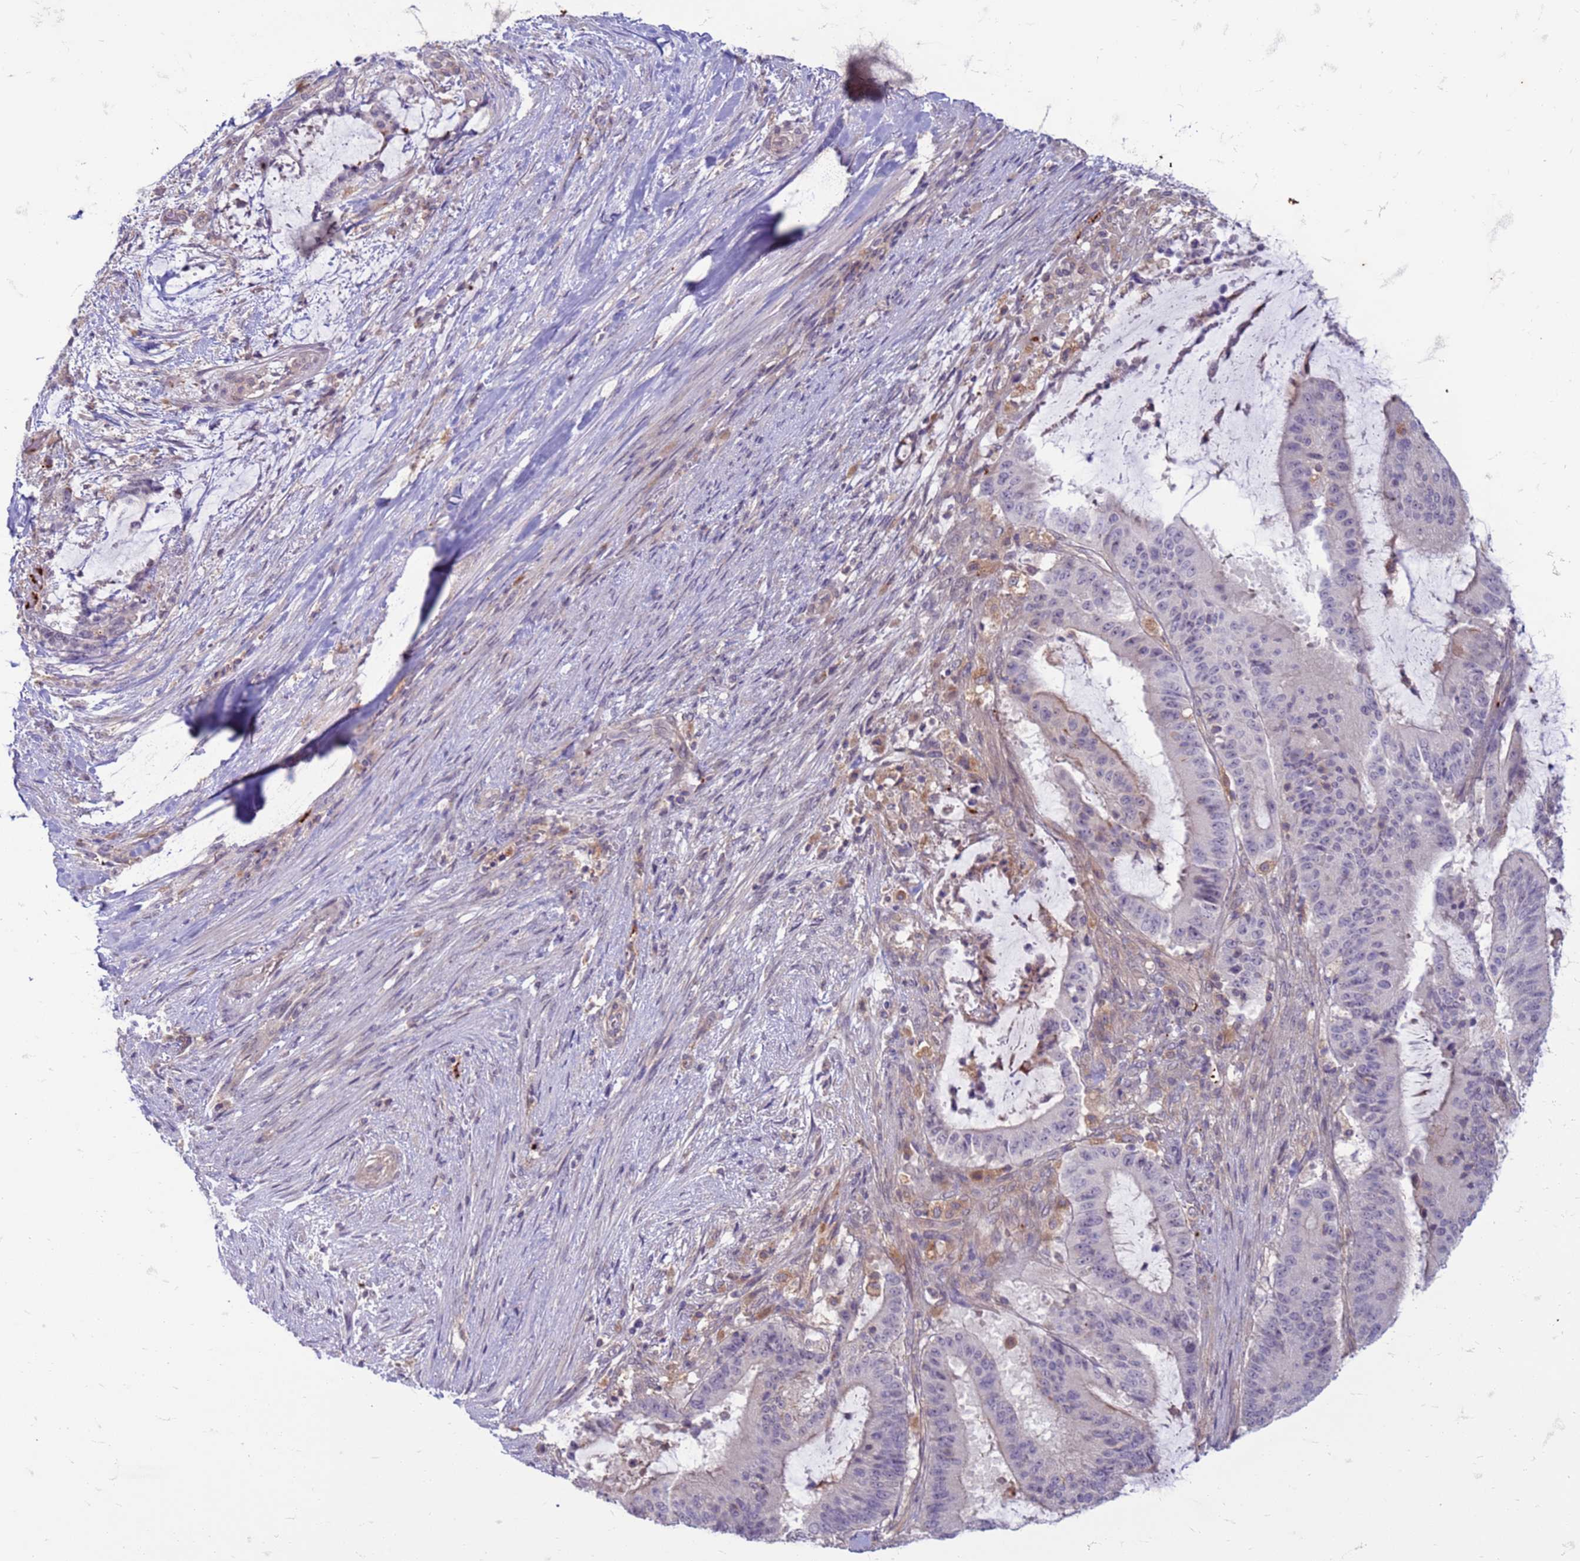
{"staining": {"intensity": "negative", "quantity": "none", "location": "none"}, "tissue": "liver cancer", "cell_type": "Tumor cells", "image_type": "cancer", "snomed": [{"axis": "morphology", "description": "Normal tissue, NOS"}, {"axis": "morphology", "description": "Cholangiocarcinoma"}, {"axis": "topography", "description": "Liver"}, {"axis": "topography", "description": "Peripheral nerve tissue"}], "caption": "IHC photomicrograph of neoplastic tissue: liver cholangiocarcinoma stained with DAB demonstrates no significant protein positivity in tumor cells.", "gene": "SLC15A3", "patient": {"sex": "female", "age": 73}}